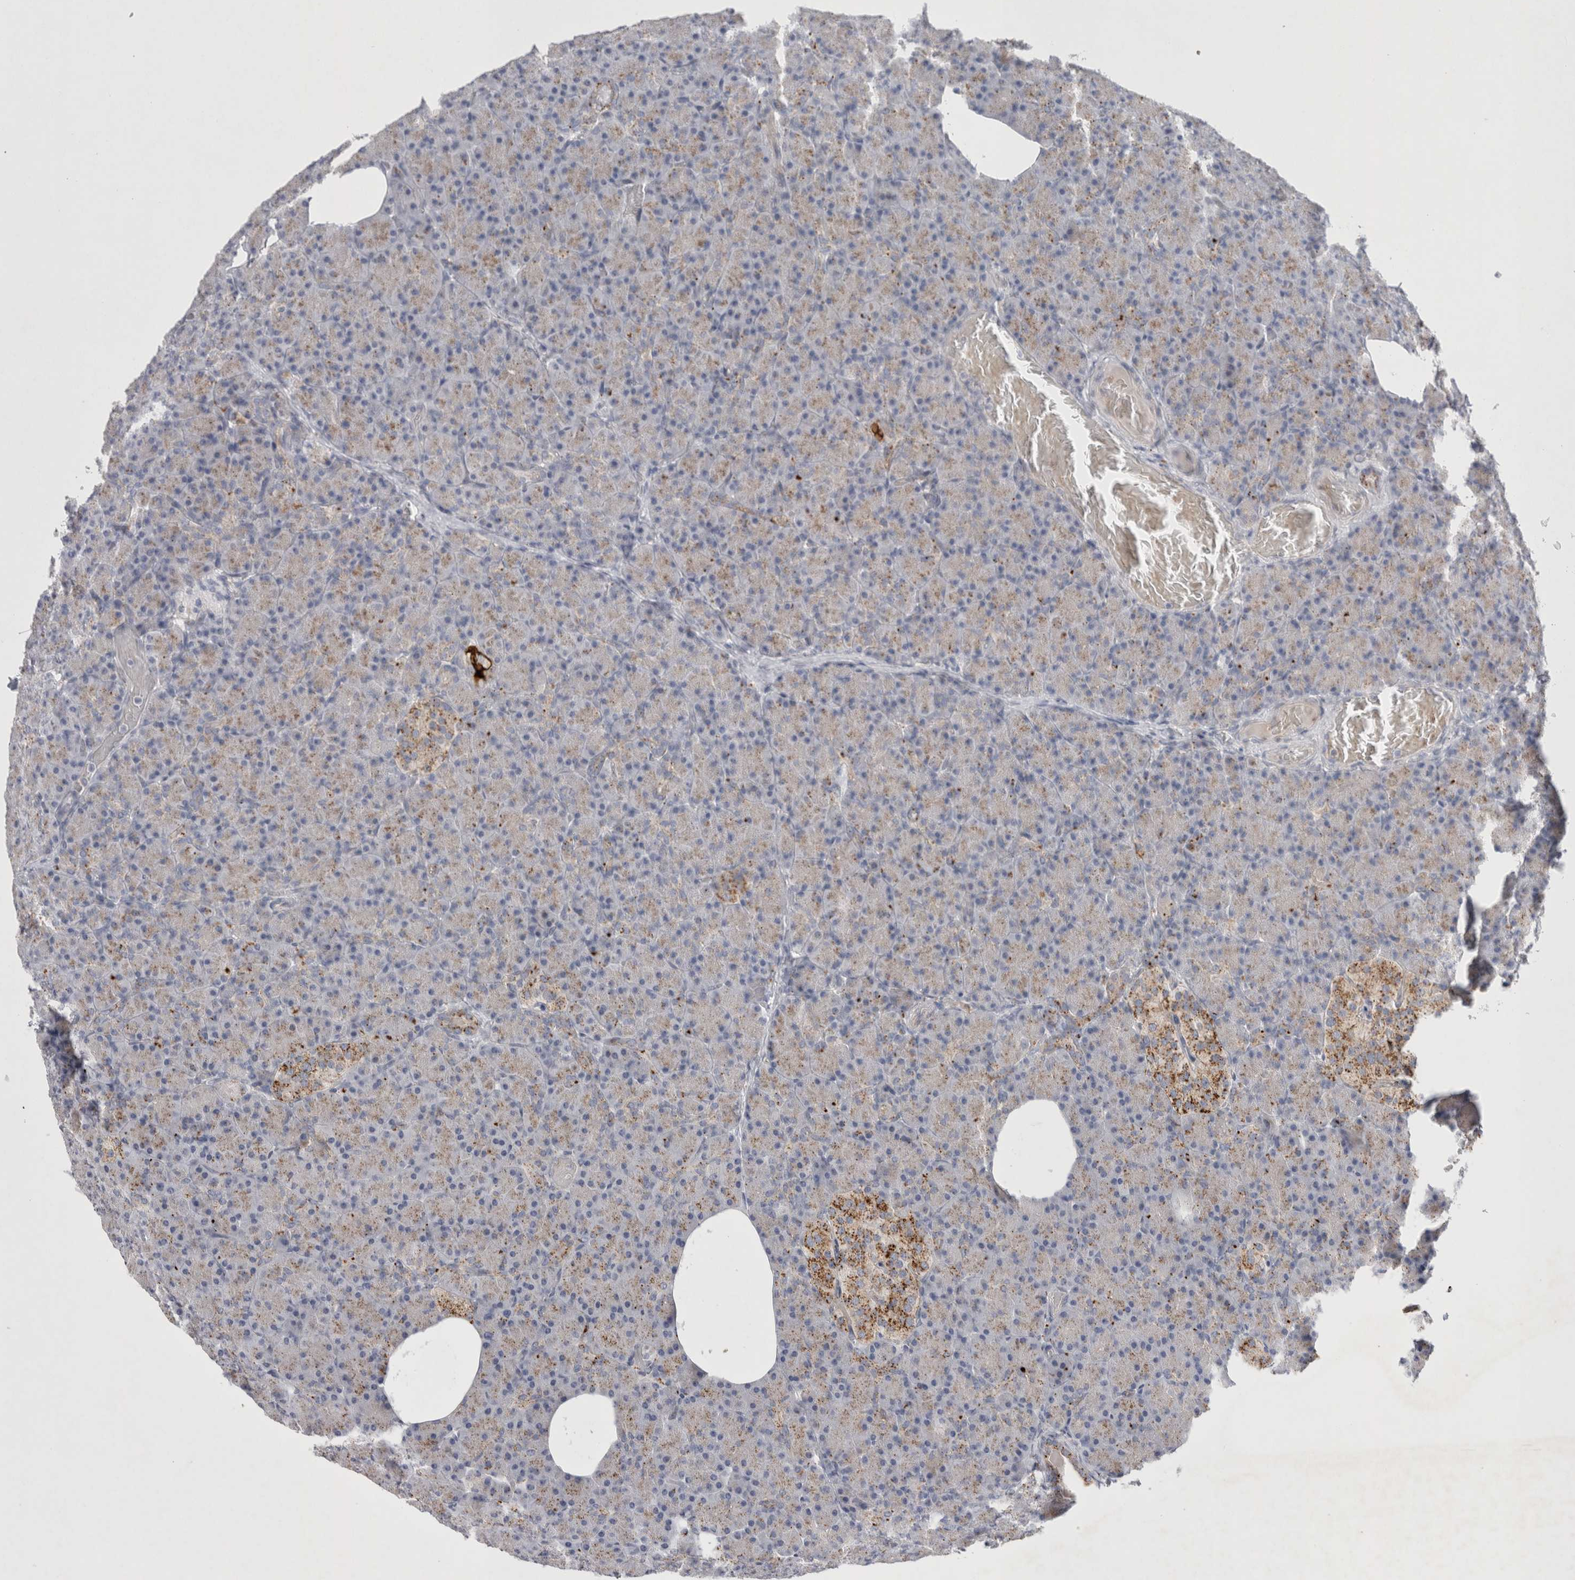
{"staining": {"intensity": "moderate", "quantity": "<25%", "location": "cytoplasmic/membranous"}, "tissue": "pancreas", "cell_type": "Exocrine glandular cells", "image_type": "normal", "snomed": [{"axis": "morphology", "description": "Normal tissue, NOS"}, {"axis": "topography", "description": "Pancreas"}], "caption": "Benign pancreas shows moderate cytoplasmic/membranous expression in about <25% of exocrine glandular cells The protein is stained brown, and the nuclei are stained in blue (DAB (3,3'-diaminobenzidine) IHC with brightfield microscopy, high magnification)..", "gene": "GAA", "patient": {"sex": "female", "age": 43}}